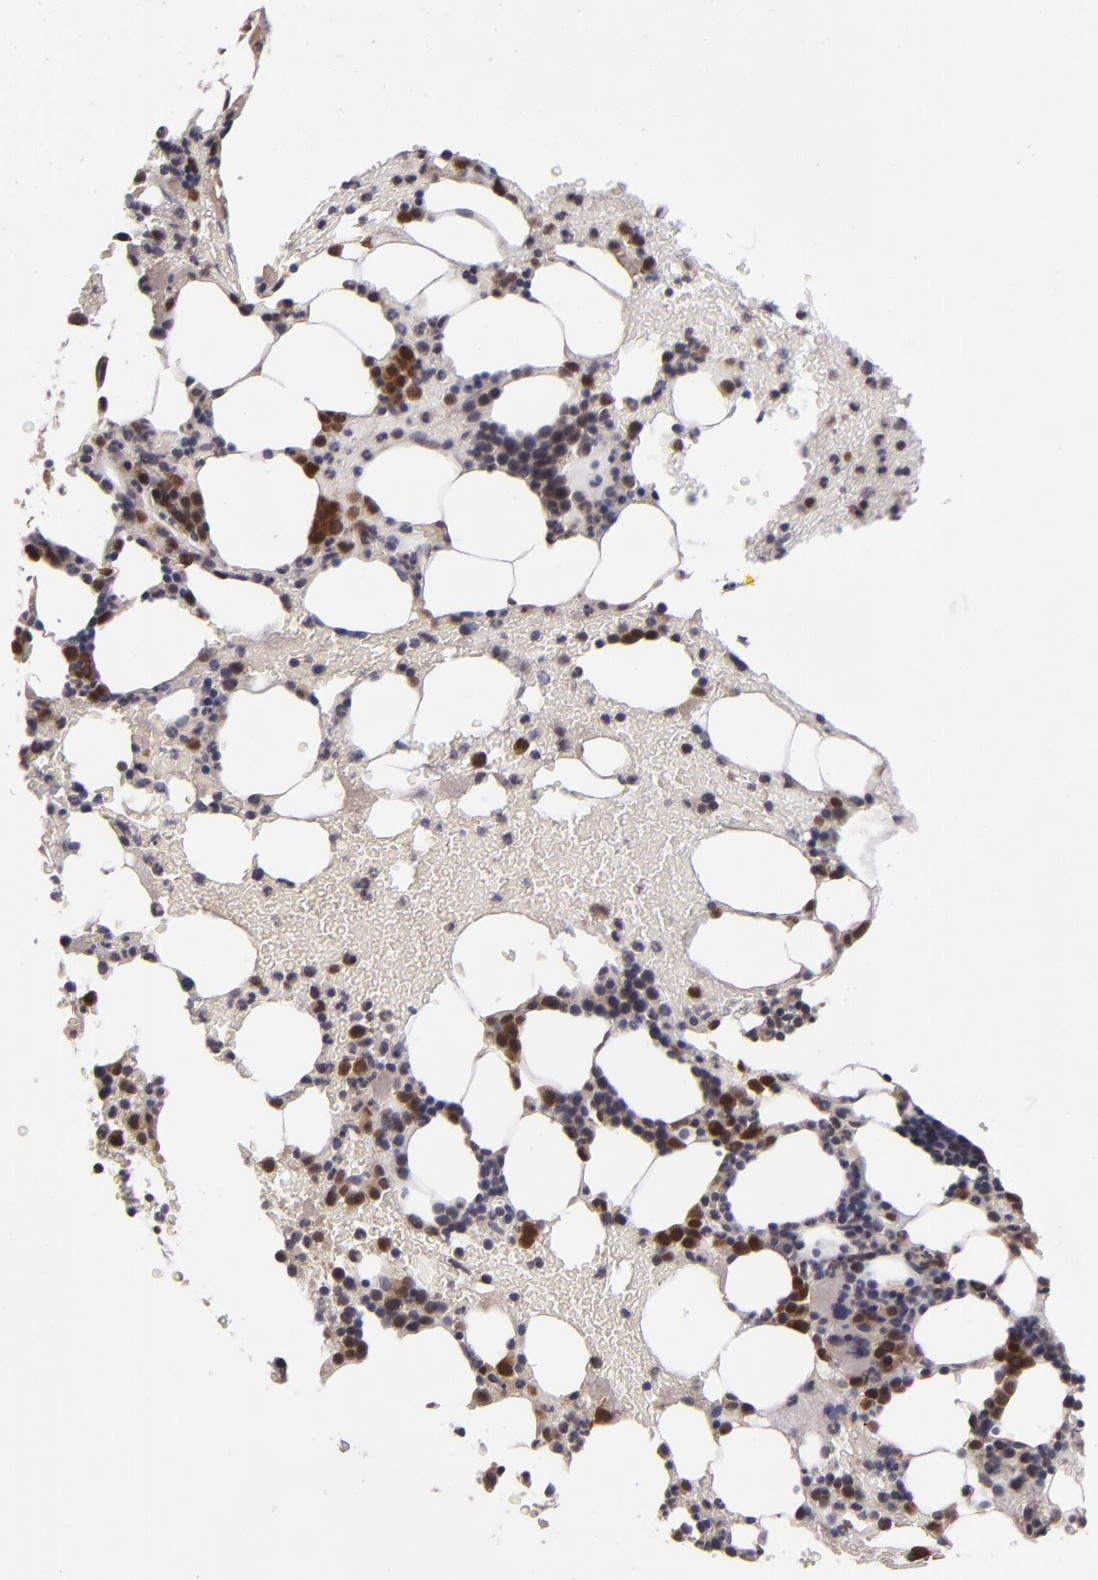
{"staining": {"intensity": "strong", "quantity": "25%-75%", "location": "cytoplasmic/membranous,nuclear"}, "tissue": "bone marrow", "cell_type": "Hematopoietic cells", "image_type": "normal", "snomed": [{"axis": "morphology", "description": "Normal tissue, NOS"}, {"axis": "topography", "description": "Bone marrow"}], "caption": "An immunohistochemistry histopathology image of benign tissue is shown. Protein staining in brown highlights strong cytoplasmic/membranous,nuclear positivity in bone marrow within hematopoietic cells.", "gene": "TYMS", "patient": {"sex": "female", "age": 84}}